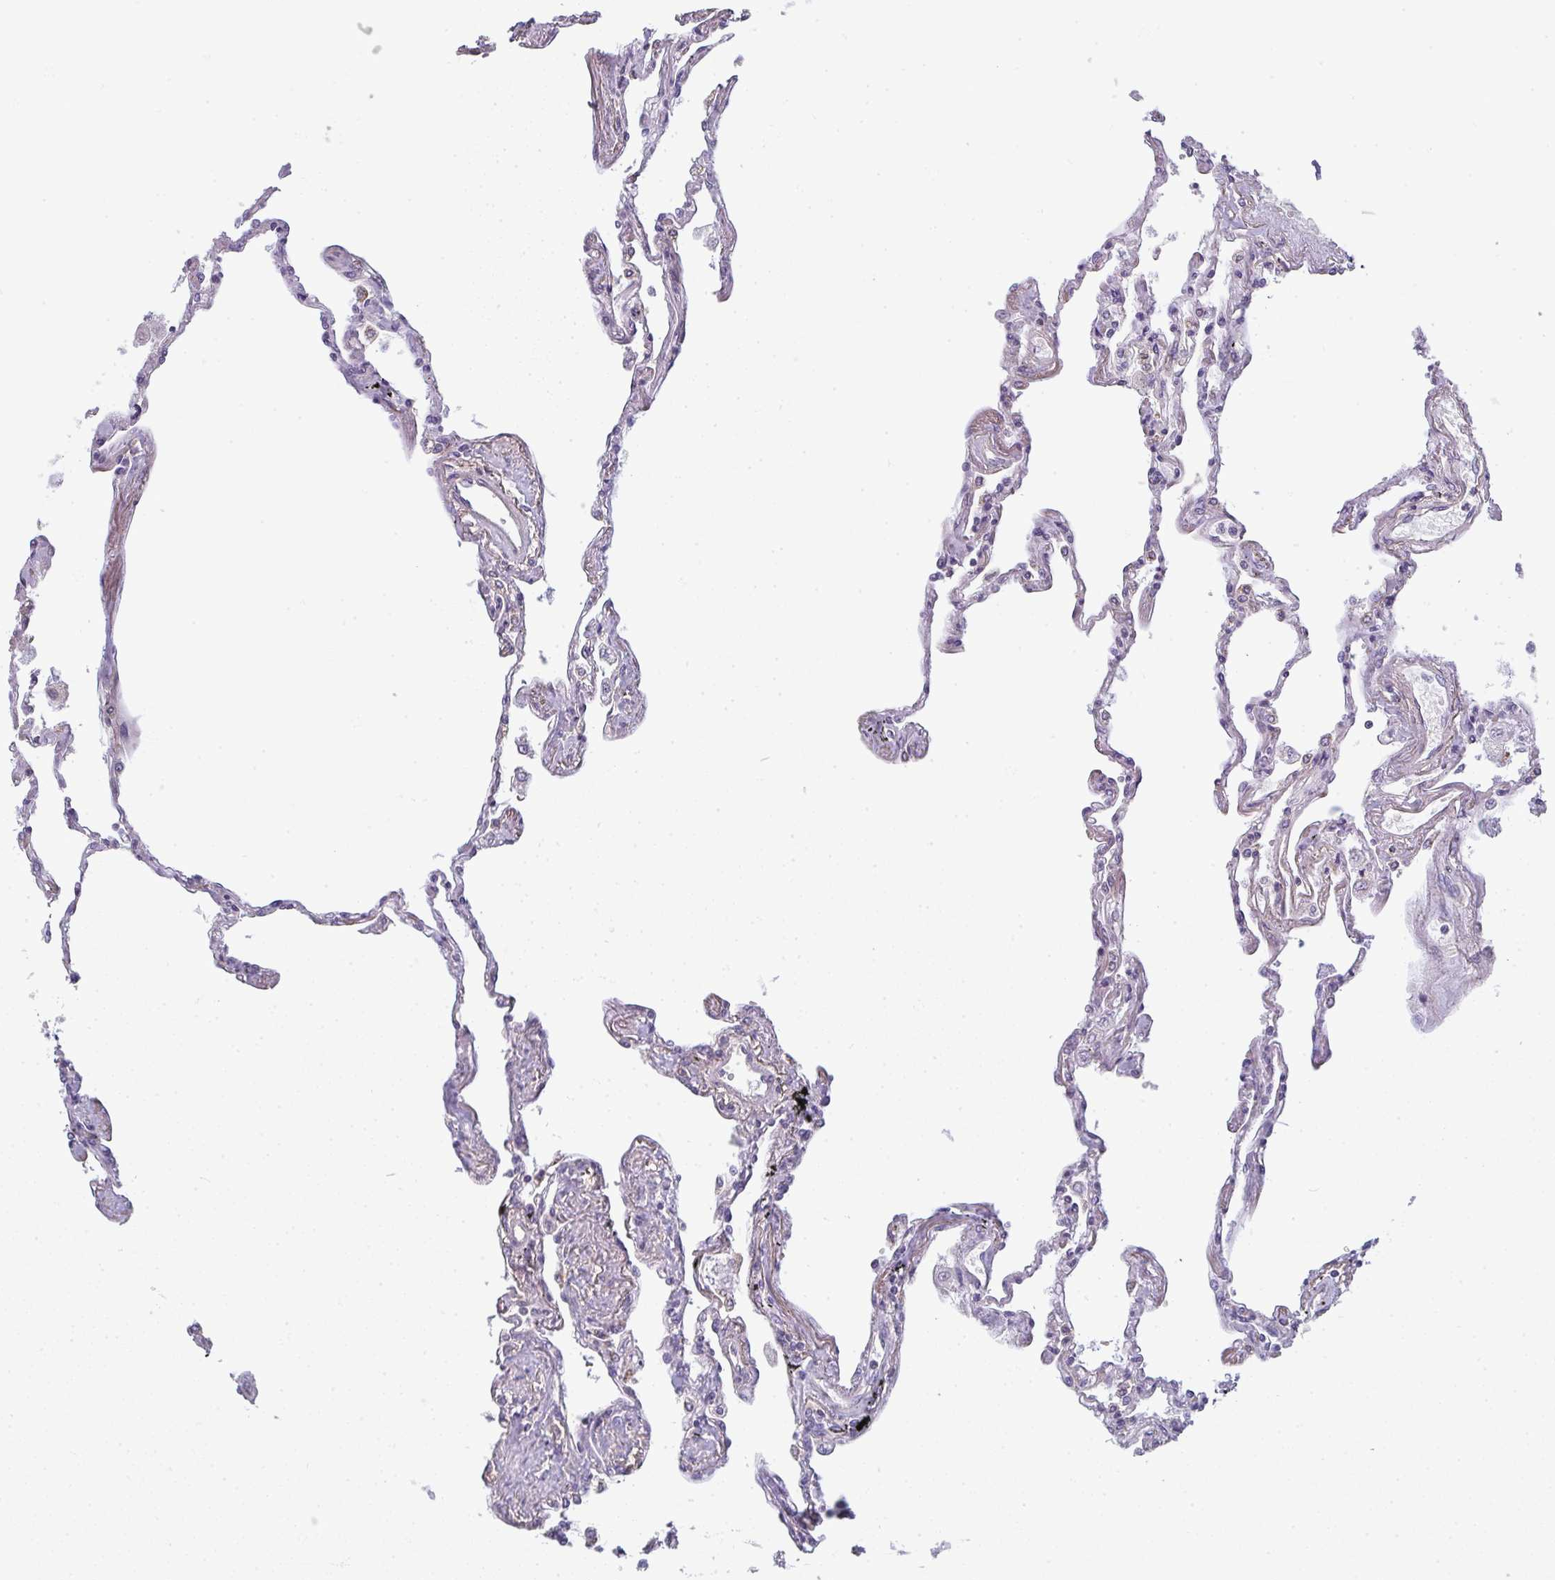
{"staining": {"intensity": "weak", "quantity": "25%-75%", "location": "cytoplasmic/membranous"}, "tissue": "lung", "cell_type": "Alveolar cells", "image_type": "normal", "snomed": [{"axis": "morphology", "description": "Normal tissue, NOS"}, {"axis": "topography", "description": "Lung"}], "caption": "Immunohistochemistry (DAB) staining of unremarkable human lung displays weak cytoplasmic/membranous protein expression in approximately 25%-75% of alveolar cells. The staining was performed using DAB (3,3'-diaminobenzidine) to visualize the protein expression in brown, while the nuclei were stained in blue with hematoxylin (Magnification: 20x).", "gene": "CXCR1", "patient": {"sex": "female", "age": 67}}